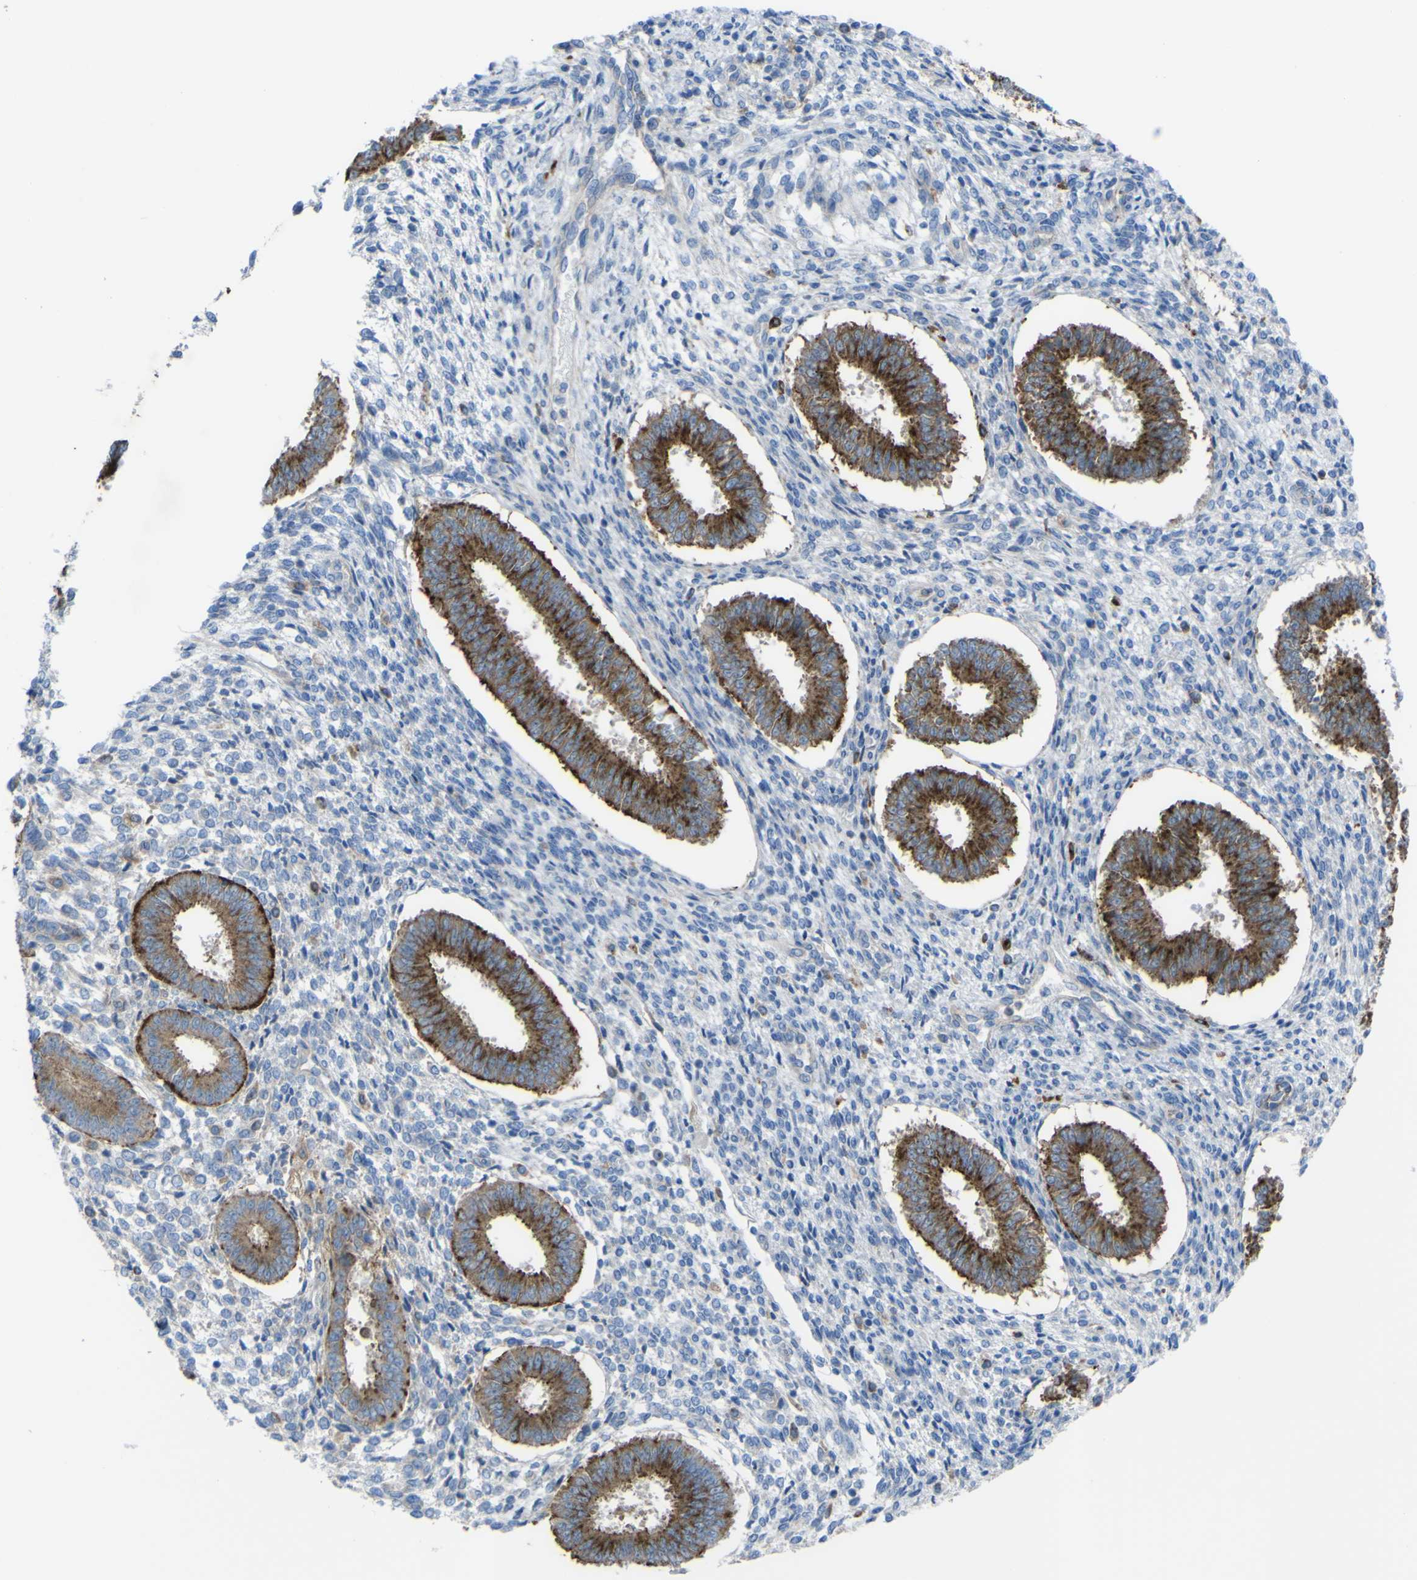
{"staining": {"intensity": "negative", "quantity": "none", "location": "none"}, "tissue": "endometrium", "cell_type": "Cells in endometrial stroma", "image_type": "normal", "snomed": [{"axis": "morphology", "description": "Normal tissue, NOS"}, {"axis": "topography", "description": "Endometrium"}], "caption": "DAB (3,3'-diaminobenzidine) immunohistochemical staining of benign human endometrium displays no significant positivity in cells in endometrial stroma.", "gene": "CST3", "patient": {"sex": "female", "age": 35}}